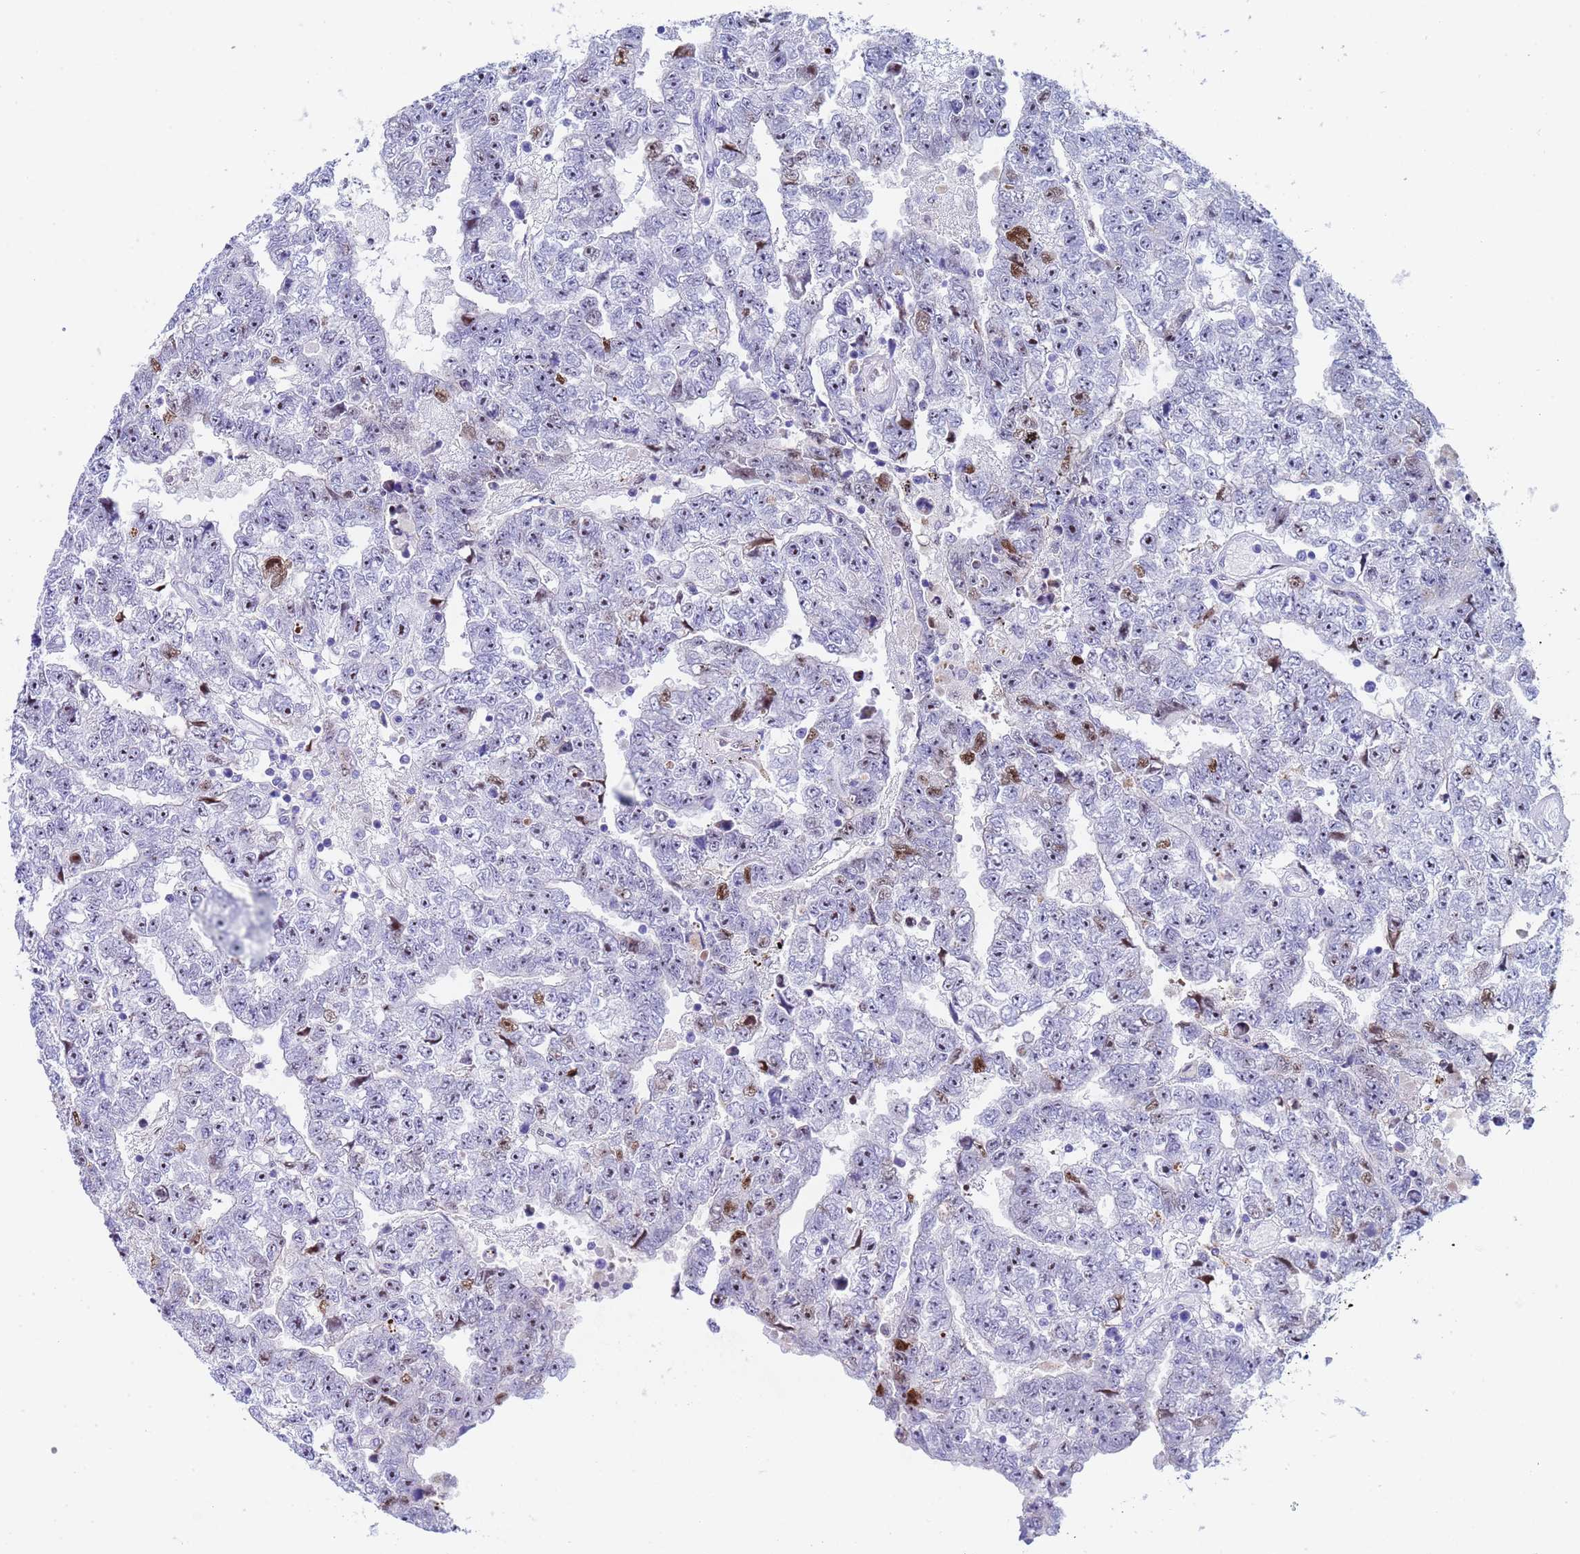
{"staining": {"intensity": "moderate", "quantity": "<25%", "location": "nuclear"}, "tissue": "testis cancer", "cell_type": "Tumor cells", "image_type": "cancer", "snomed": [{"axis": "morphology", "description": "Carcinoma, Embryonal, NOS"}, {"axis": "topography", "description": "Testis"}], "caption": "Moderate nuclear protein expression is appreciated in about <25% of tumor cells in testis embryonal carcinoma.", "gene": "POP5", "patient": {"sex": "male", "age": 25}}